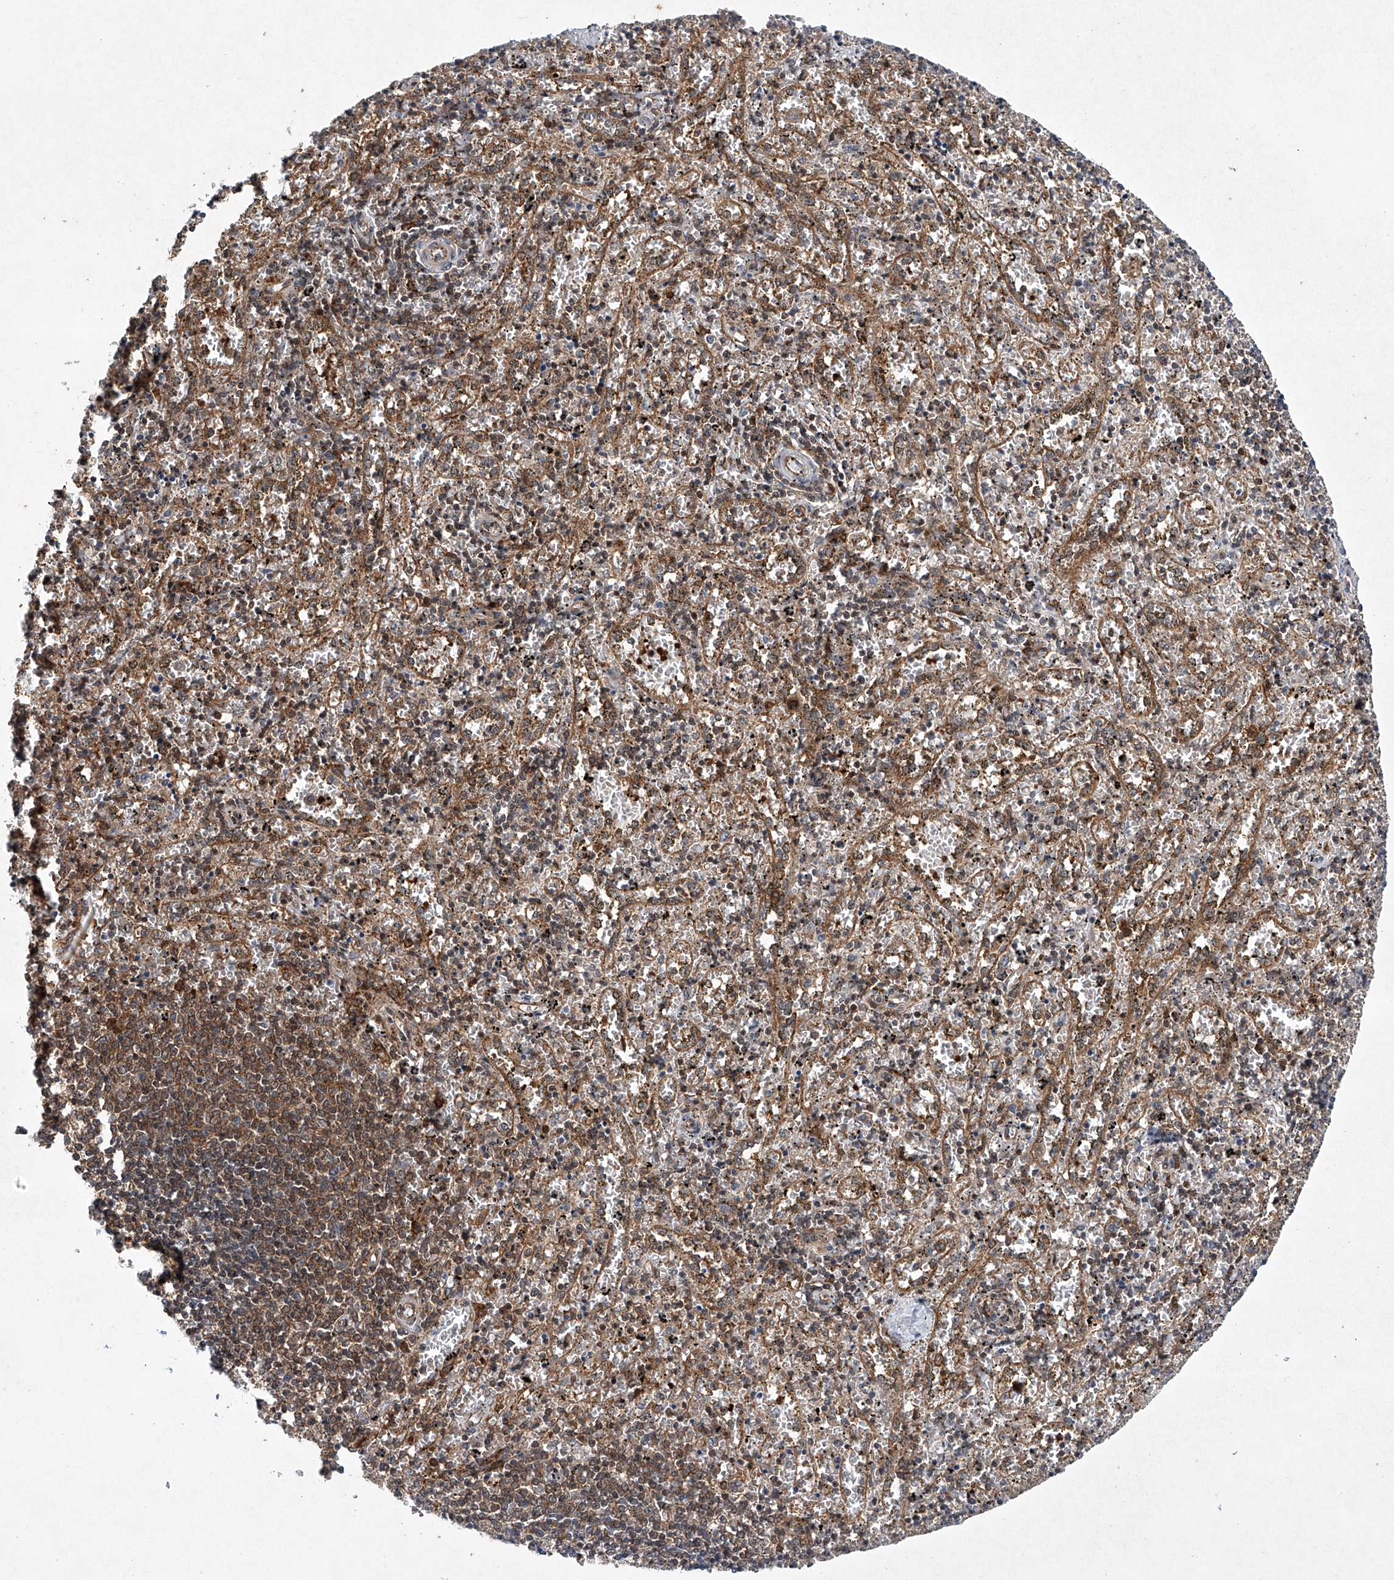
{"staining": {"intensity": "negative", "quantity": "none", "location": "none"}, "tissue": "spleen", "cell_type": "Cells in red pulp", "image_type": "normal", "snomed": [{"axis": "morphology", "description": "Normal tissue, NOS"}, {"axis": "topography", "description": "Spleen"}], "caption": "A photomicrograph of human spleen is negative for staining in cells in red pulp. (DAB (3,3'-diaminobenzidine) IHC visualized using brightfield microscopy, high magnification).", "gene": "CISH", "patient": {"sex": "male", "age": 11}}